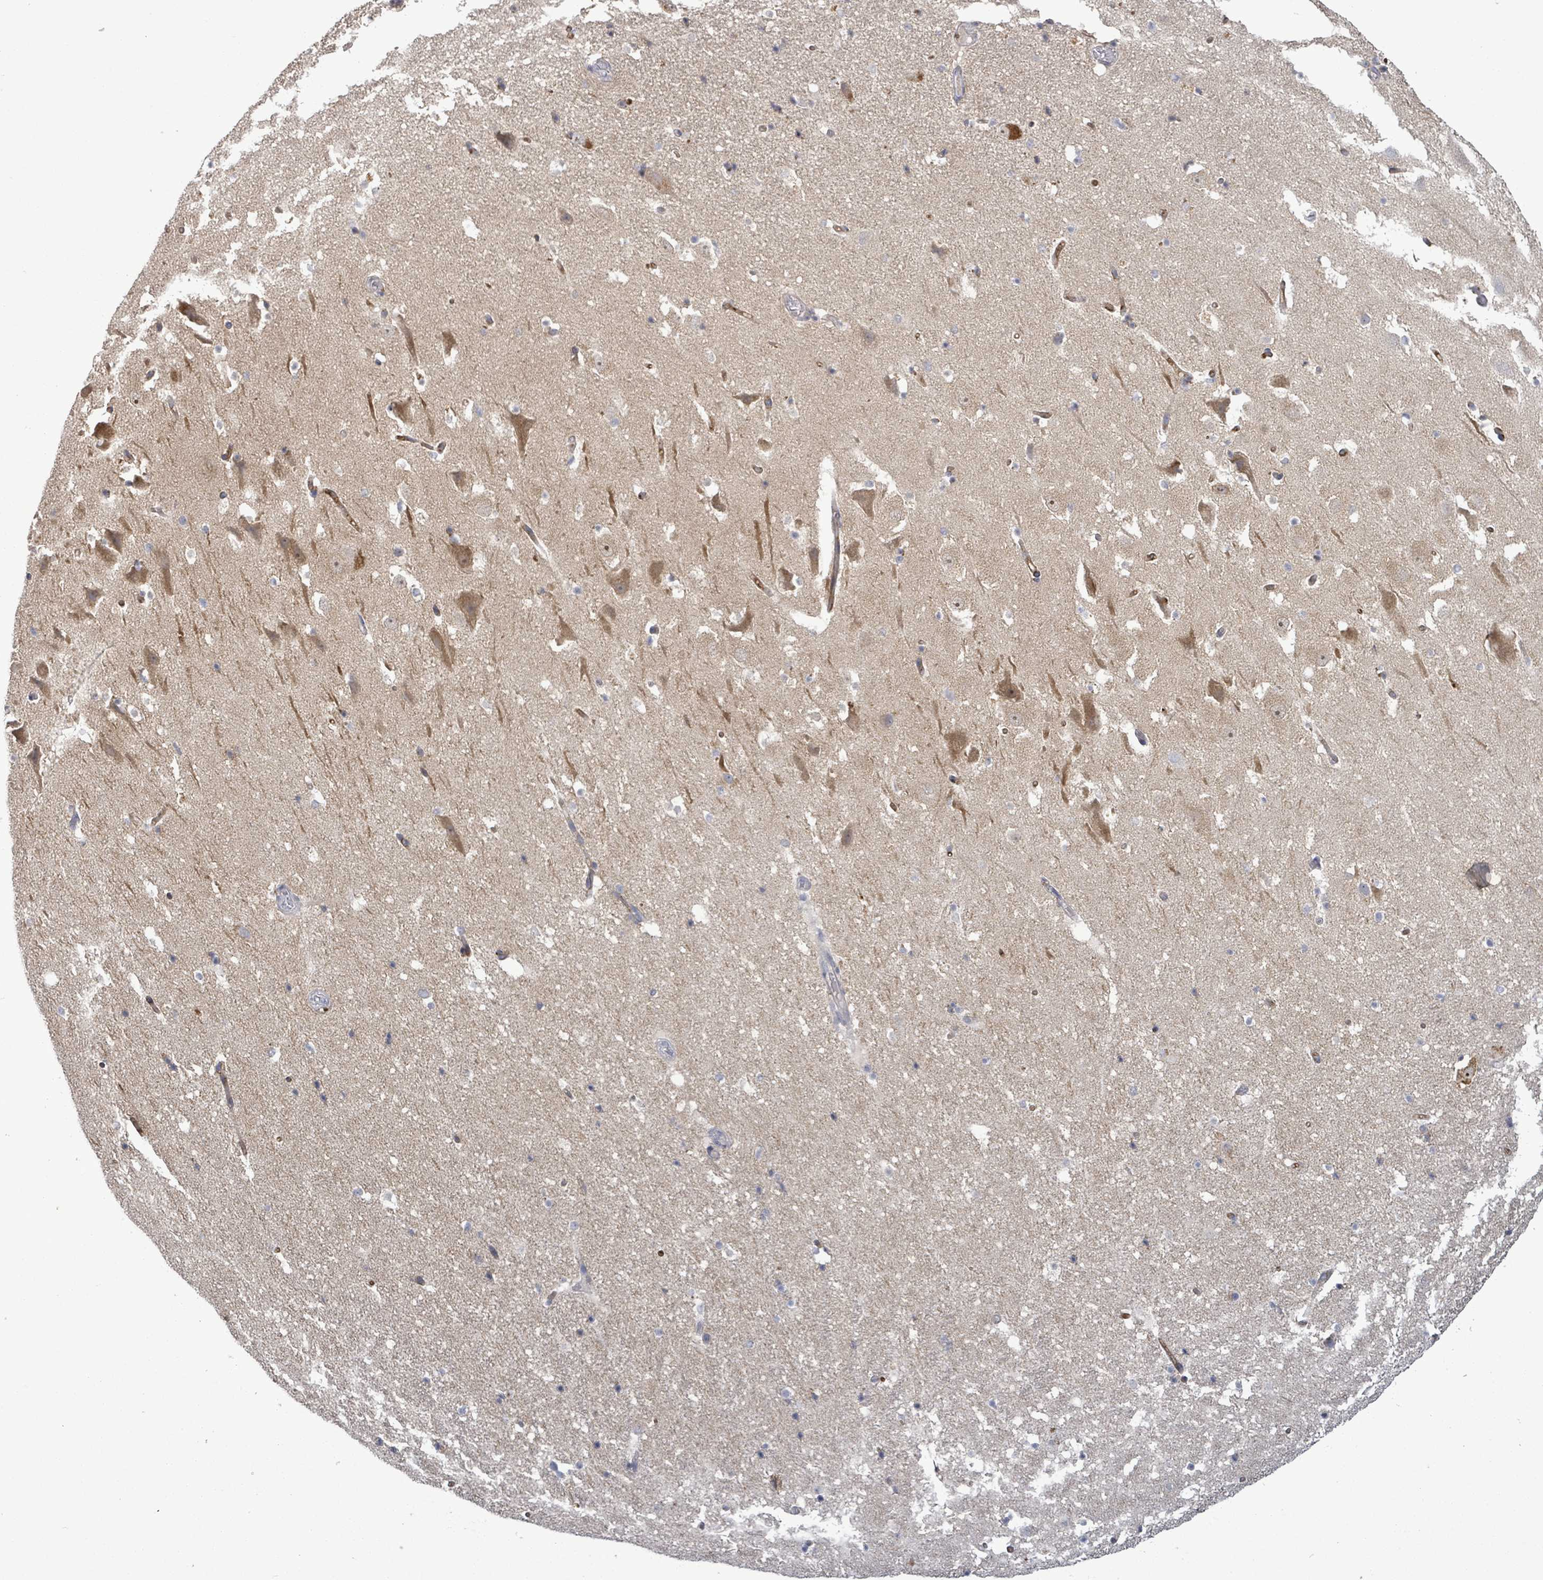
{"staining": {"intensity": "negative", "quantity": "none", "location": "none"}, "tissue": "hippocampus", "cell_type": "Glial cells", "image_type": "normal", "snomed": [{"axis": "morphology", "description": "Normal tissue, NOS"}, {"axis": "topography", "description": "Hippocampus"}], "caption": "Benign hippocampus was stained to show a protein in brown. There is no significant expression in glial cells. (DAB IHC, high magnification).", "gene": "SERPINE3", "patient": {"sex": "male", "age": 37}}